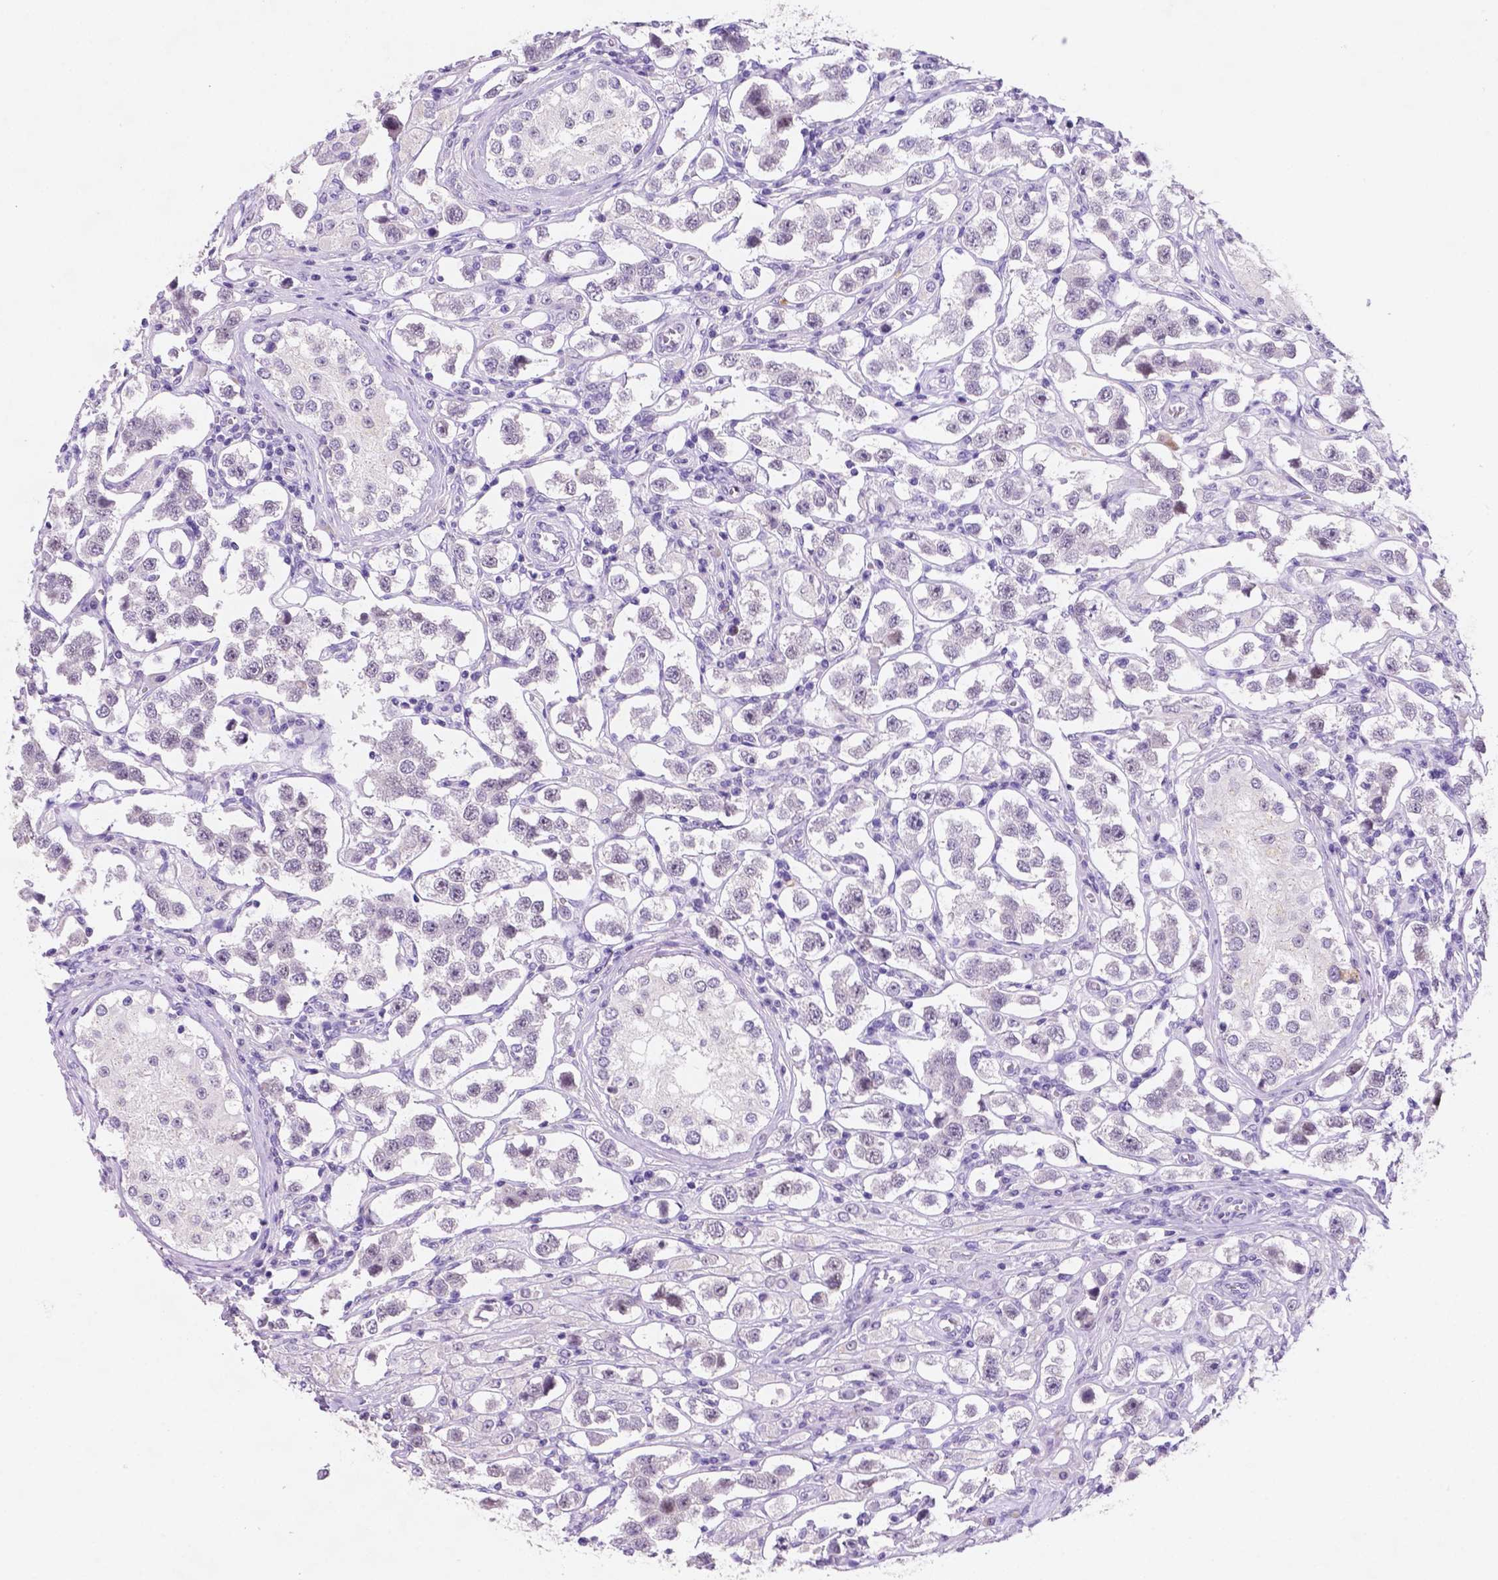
{"staining": {"intensity": "negative", "quantity": "none", "location": "none"}, "tissue": "testis cancer", "cell_type": "Tumor cells", "image_type": "cancer", "snomed": [{"axis": "morphology", "description": "Seminoma, NOS"}, {"axis": "topography", "description": "Testis"}], "caption": "This photomicrograph is of testis seminoma stained with immunohistochemistry (IHC) to label a protein in brown with the nuclei are counter-stained blue. There is no staining in tumor cells. (Stains: DAB IHC with hematoxylin counter stain, Microscopy: brightfield microscopy at high magnification).", "gene": "EBLN2", "patient": {"sex": "male", "age": 37}}